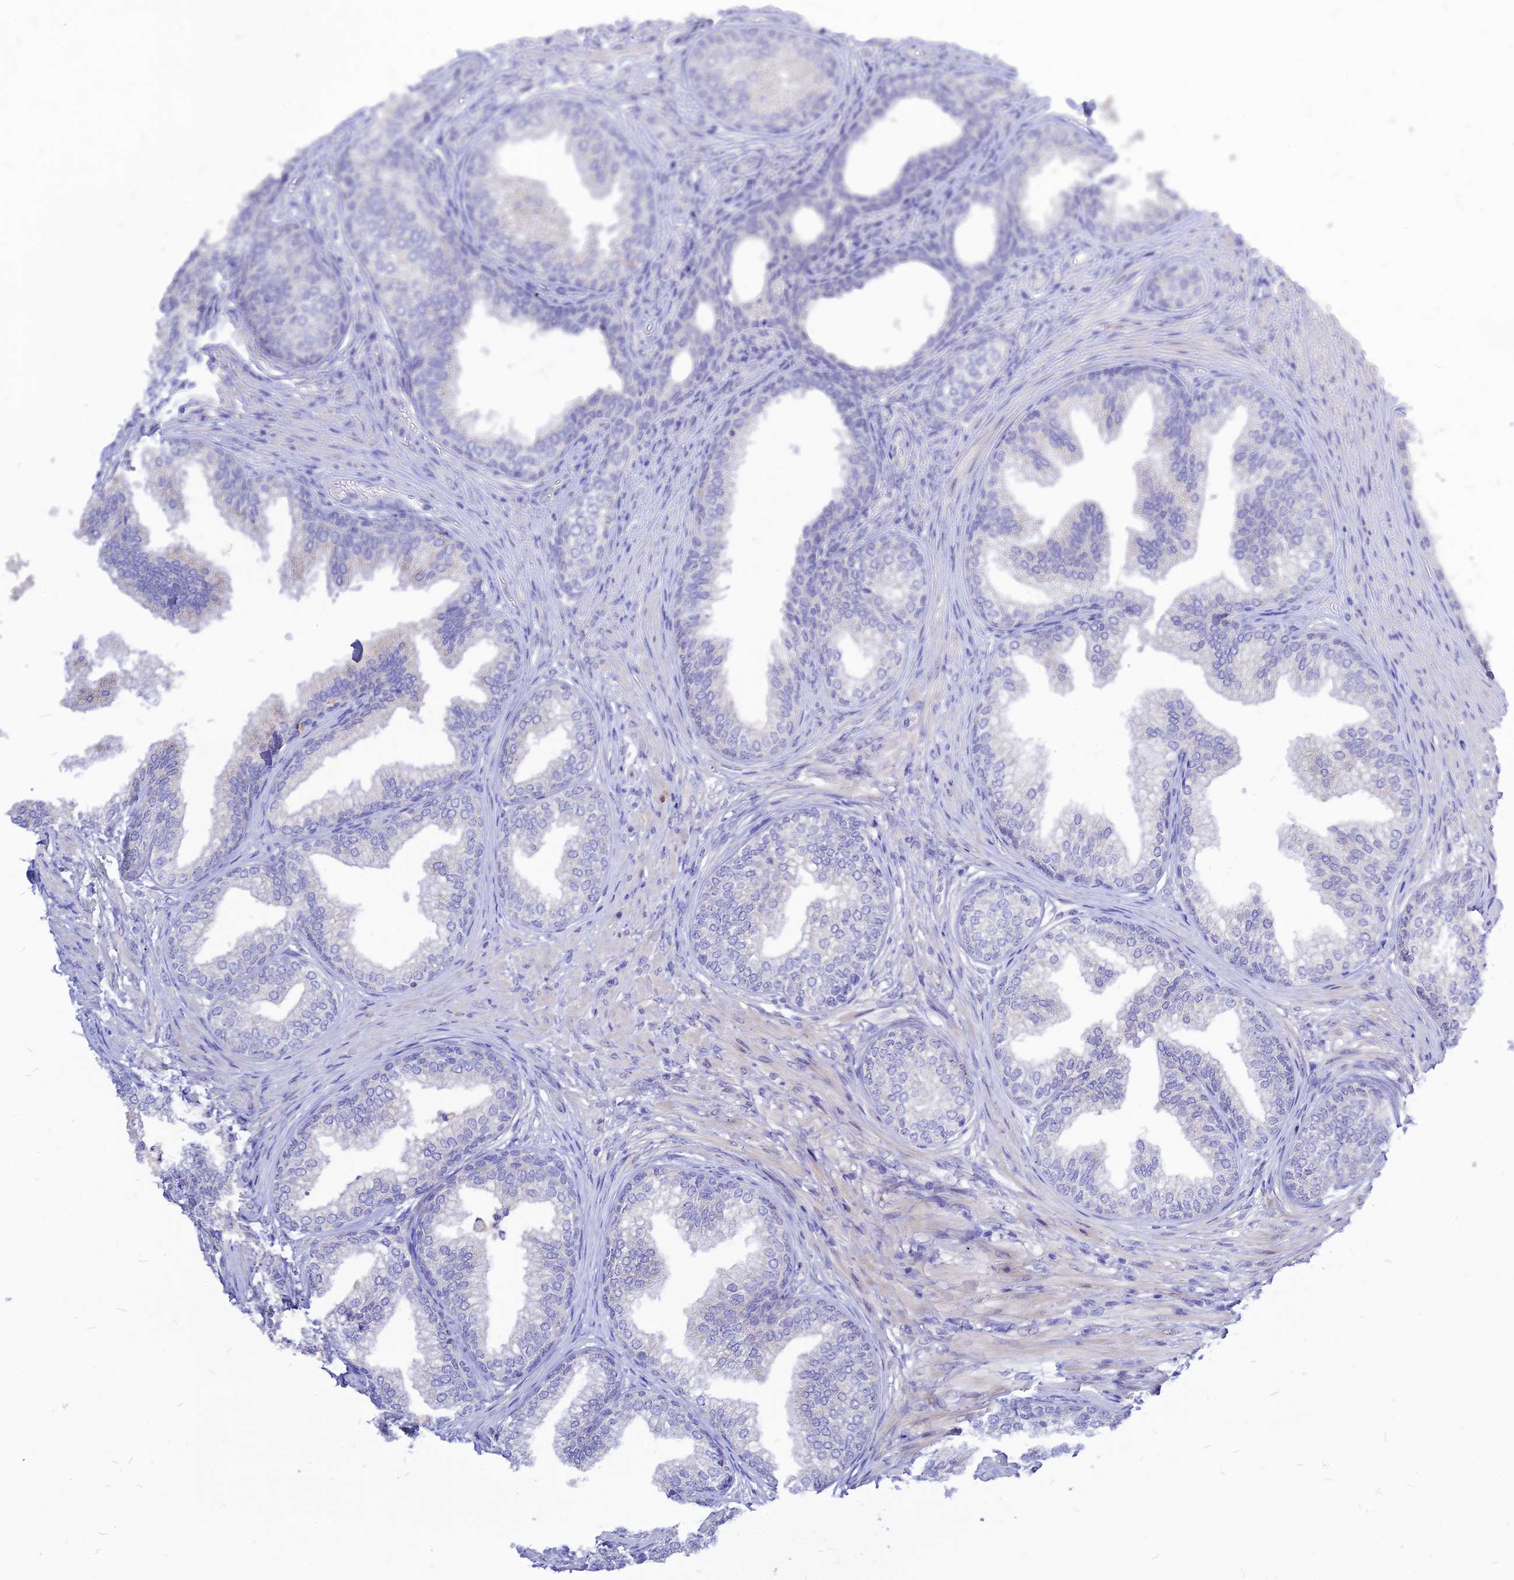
{"staining": {"intensity": "negative", "quantity": "none", "location": "none"}, "tissue": "prostate", "cell_type": "Glandular cells", "image_type": "normal", "snomed": [{"axis": "morphology", "description": "Normal tissue, NOS"}, {"axis": "topography", "description": "Prostate"}], "caption": "The immunohistochemistry image has no significant staining in glandular cells of prostate.", "gene": "CZIB", "patient": {"sex": "male", "age": 76}}